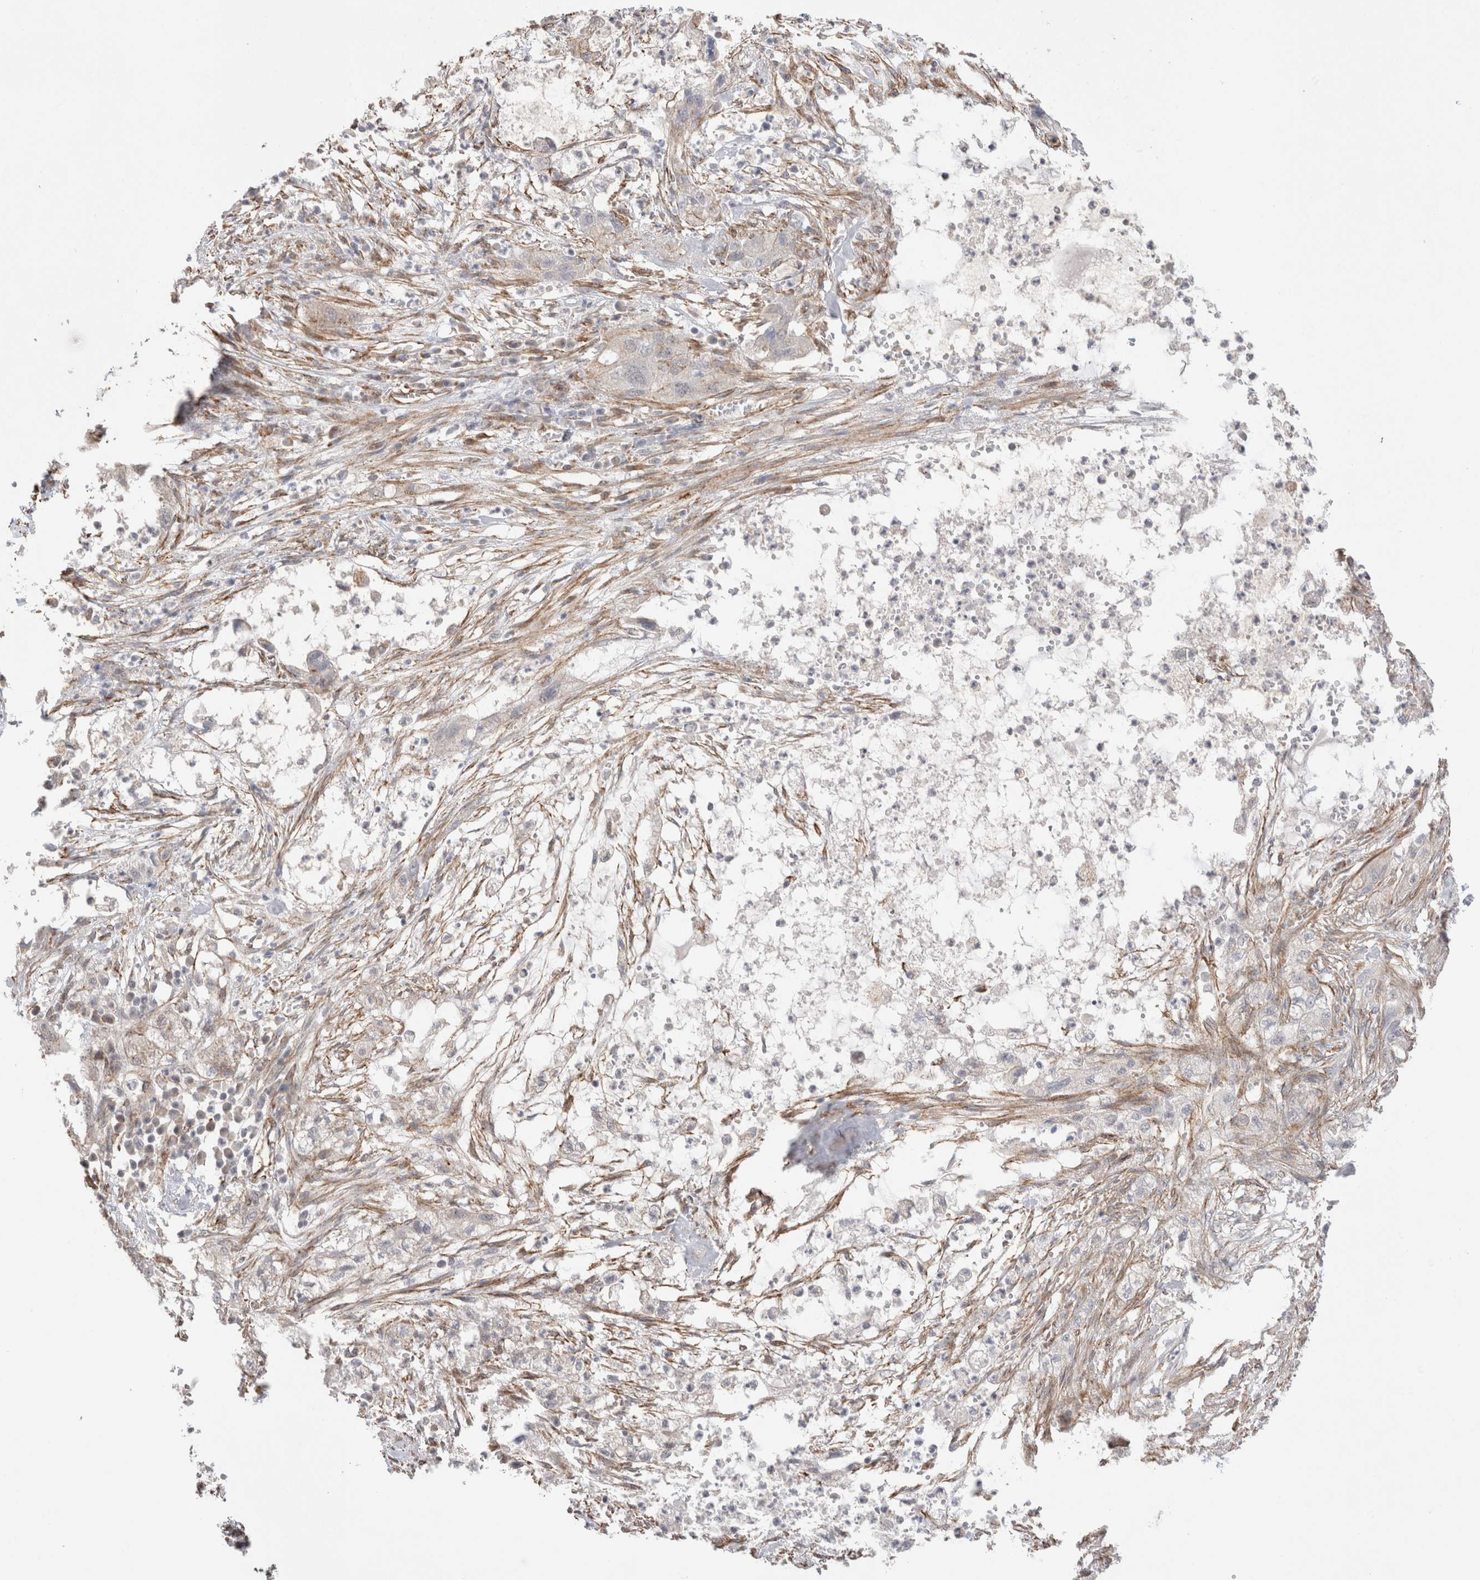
{"staining": {"intensity": "negative", "quantity": "none", "location": "none"}, "tissue": "pancreatic cancer", "cell_type": "Tumor cells", "image_type": "cancer", "snomed": [{"axis": "morphology", "description": "Adenocarcinoma, NOS"}, {"axis": "topography", "description": "Pancreas"}], "caption": "Photomicrograph shows no significant protein positivity in tumor cells of pancreatic adenocarcinoma.", "gene": "CAAP1", "patient": {"sex": "female", "age": 78}}